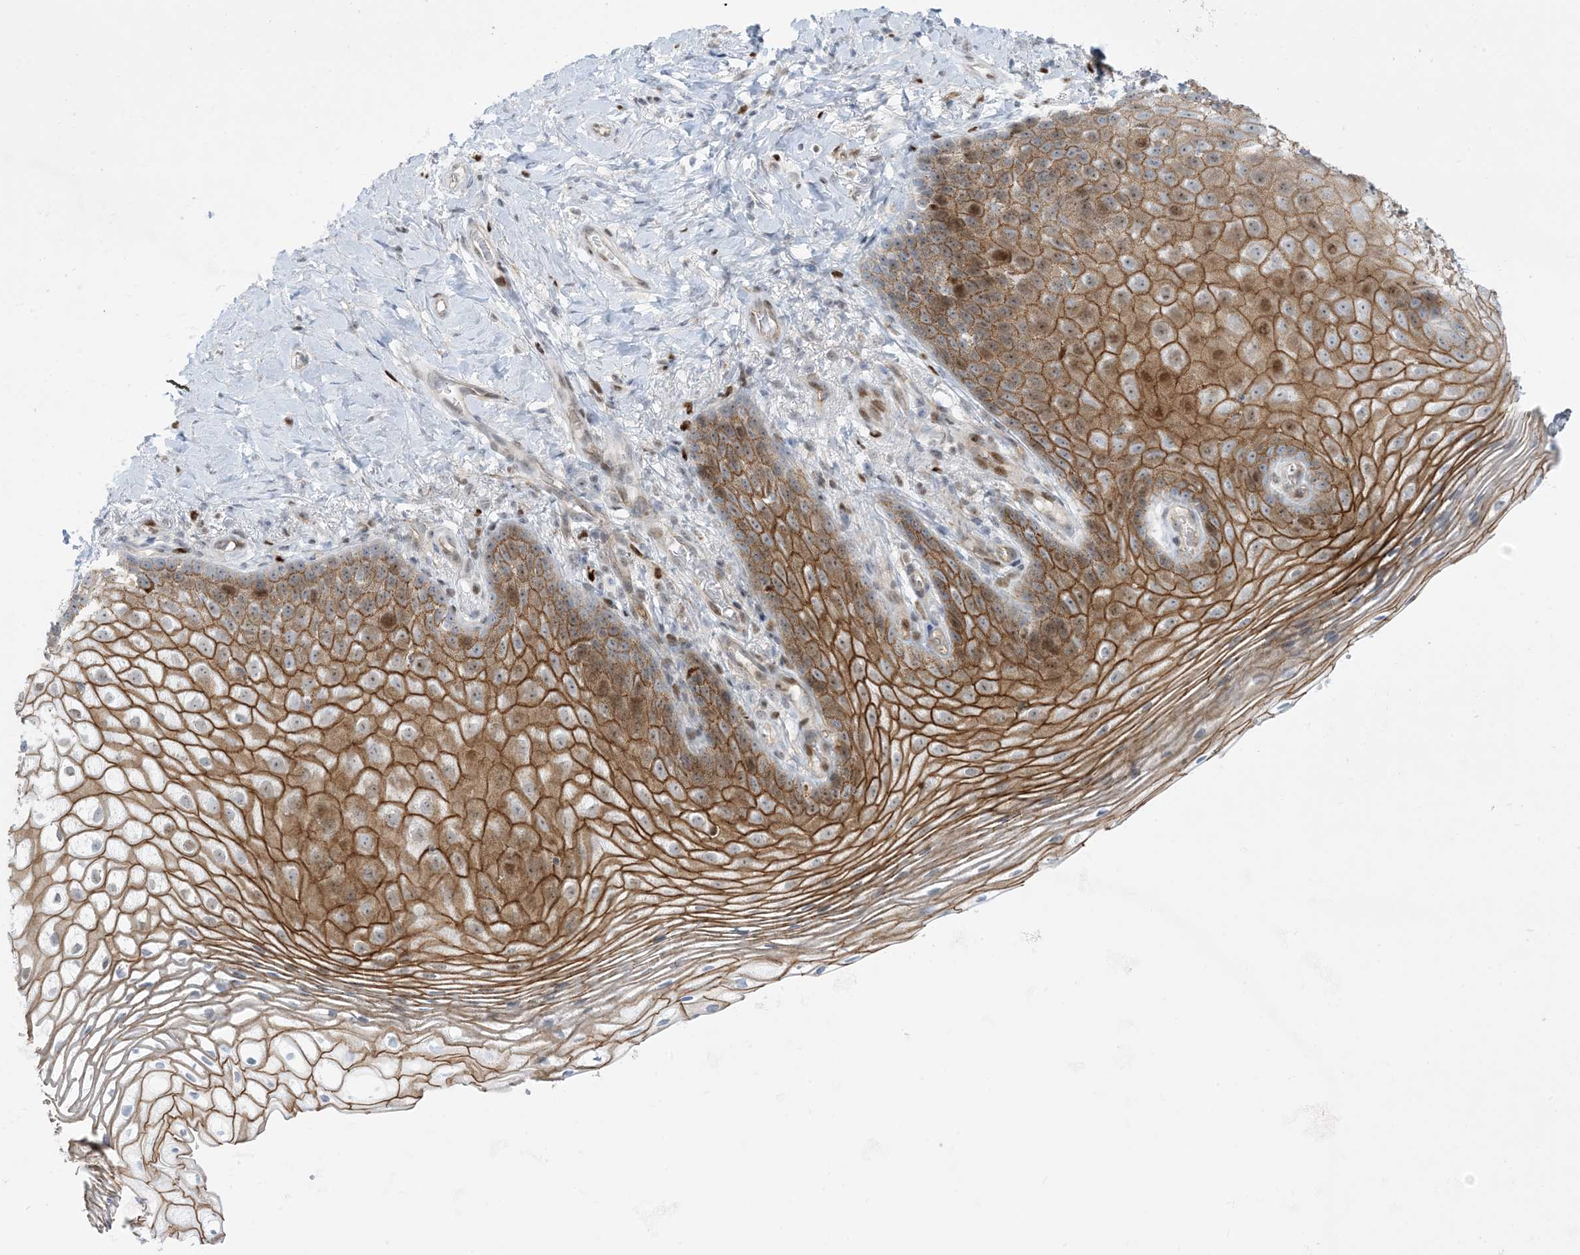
{"staining": {"intensity": "moderate", "quantity": ">75%", "location": "cytoplasmic/membranous,nuclear"}, "tissue": "vagina", "cell_type": "Squamous epithelial cells", "image_type": "normal", "snomed": [{"axis": "morphology", "description": "Normal tissue, NOS"}, {"axis": "topography", "description": "Vagina"}], "caption": "Squamous epithelial cells reveal medium levels of moderate cytoplasmic/membranous,nuclear expression in about >75% of cells in benign vagina.", "gene": "MARS2", "patient": {"sex": "female", "age": 60}}